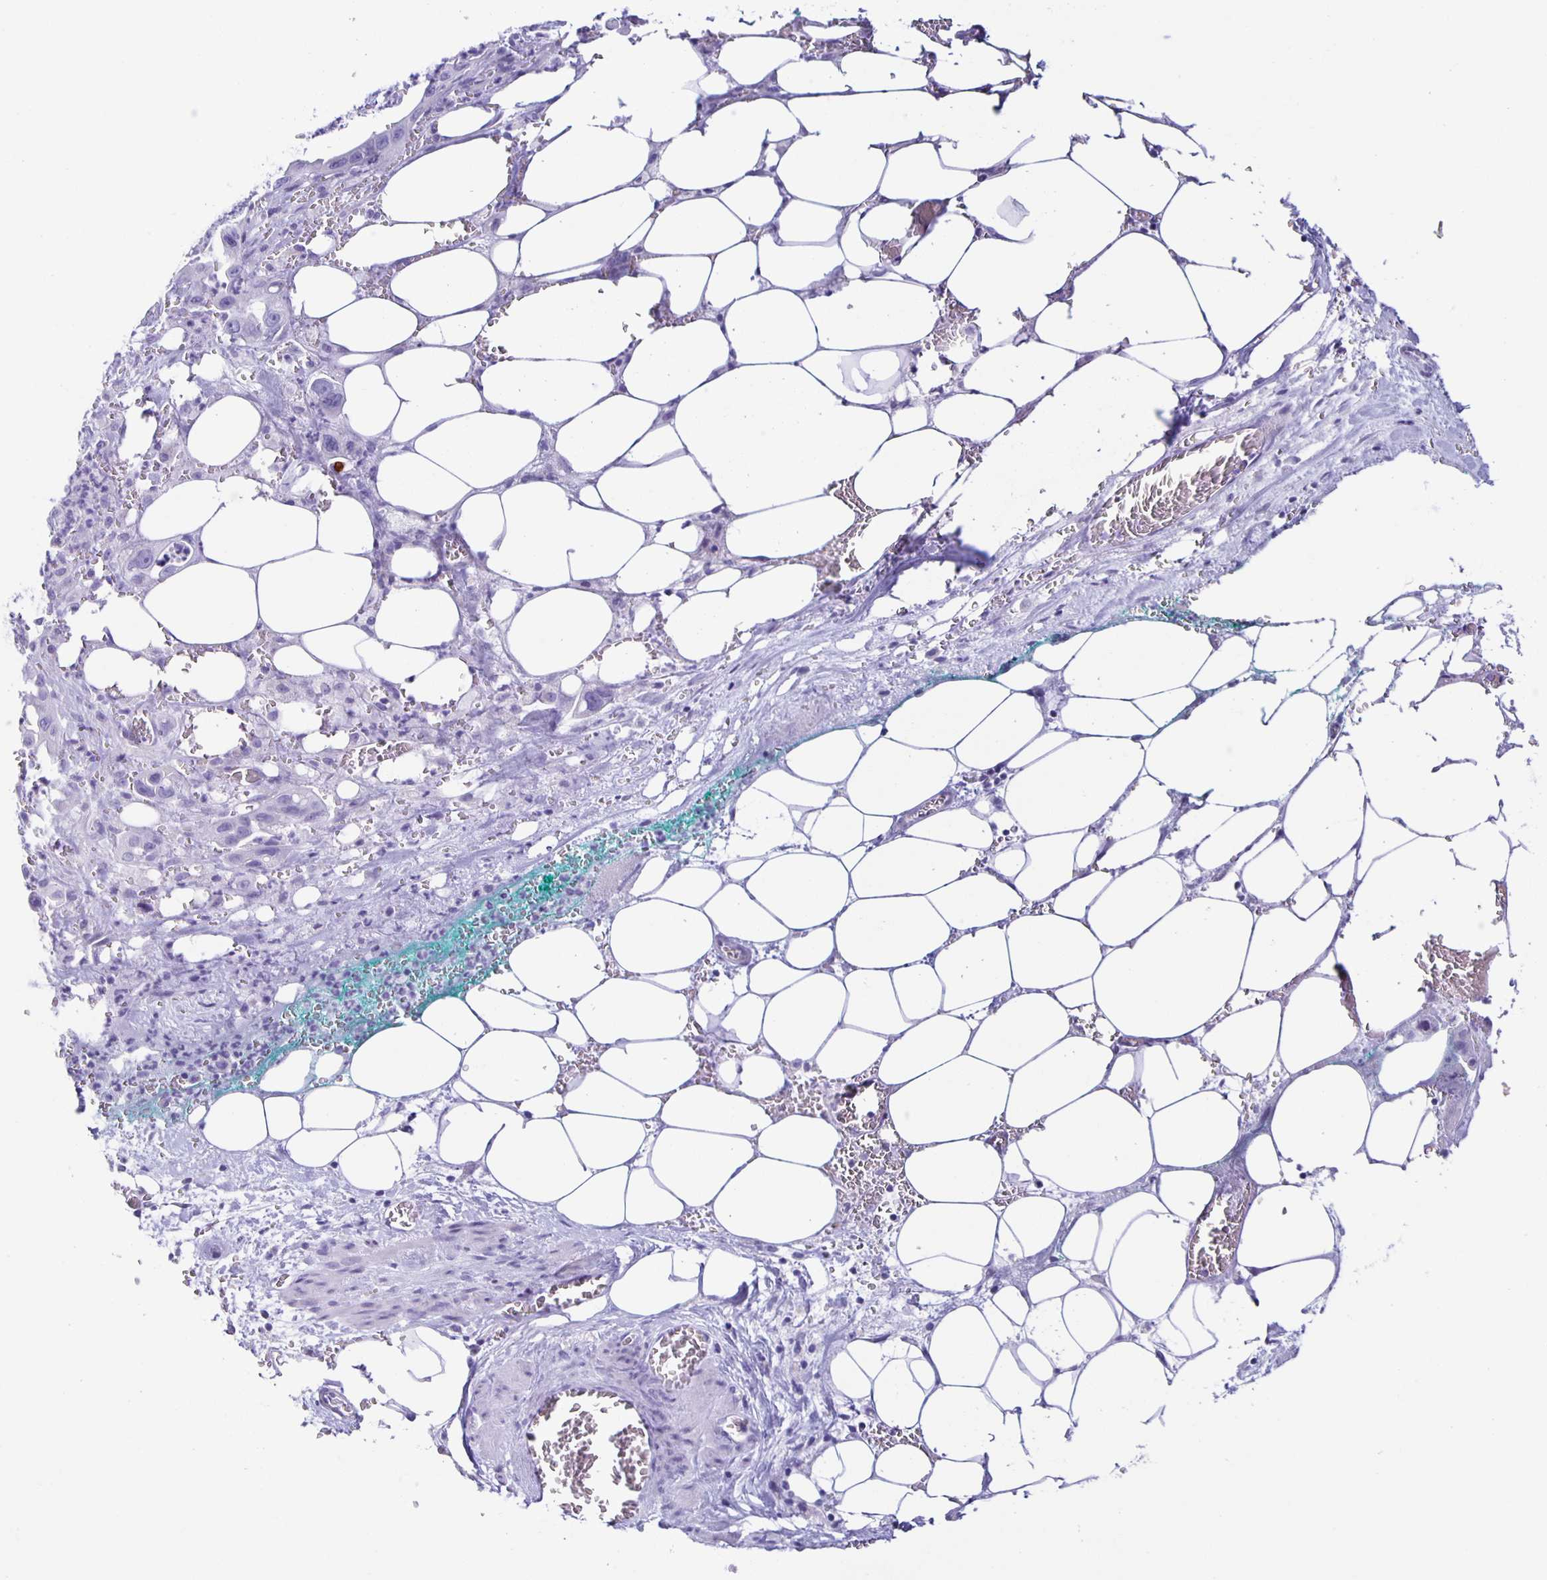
{"staining": {"intensity": "negative", "quantity": "none", "location": "none"}, "tissue": "pancreatic cancer", "cell_type": "Tumor cells", "image_type": "cancer", "snomed": [{"axis": "morphology", "description": "Adenocarcinoma, NOS"}, {"axis": "topography", "description": "Pancreas"}], "caption": "Immunohistochemistry image of pancreatic cancer (adenocarcinoma) stained for a protein (brown), which demonstrates no staining in tumor cells.", "gene": "AQP6", "patient": {"sex": "male", "age": 61}}